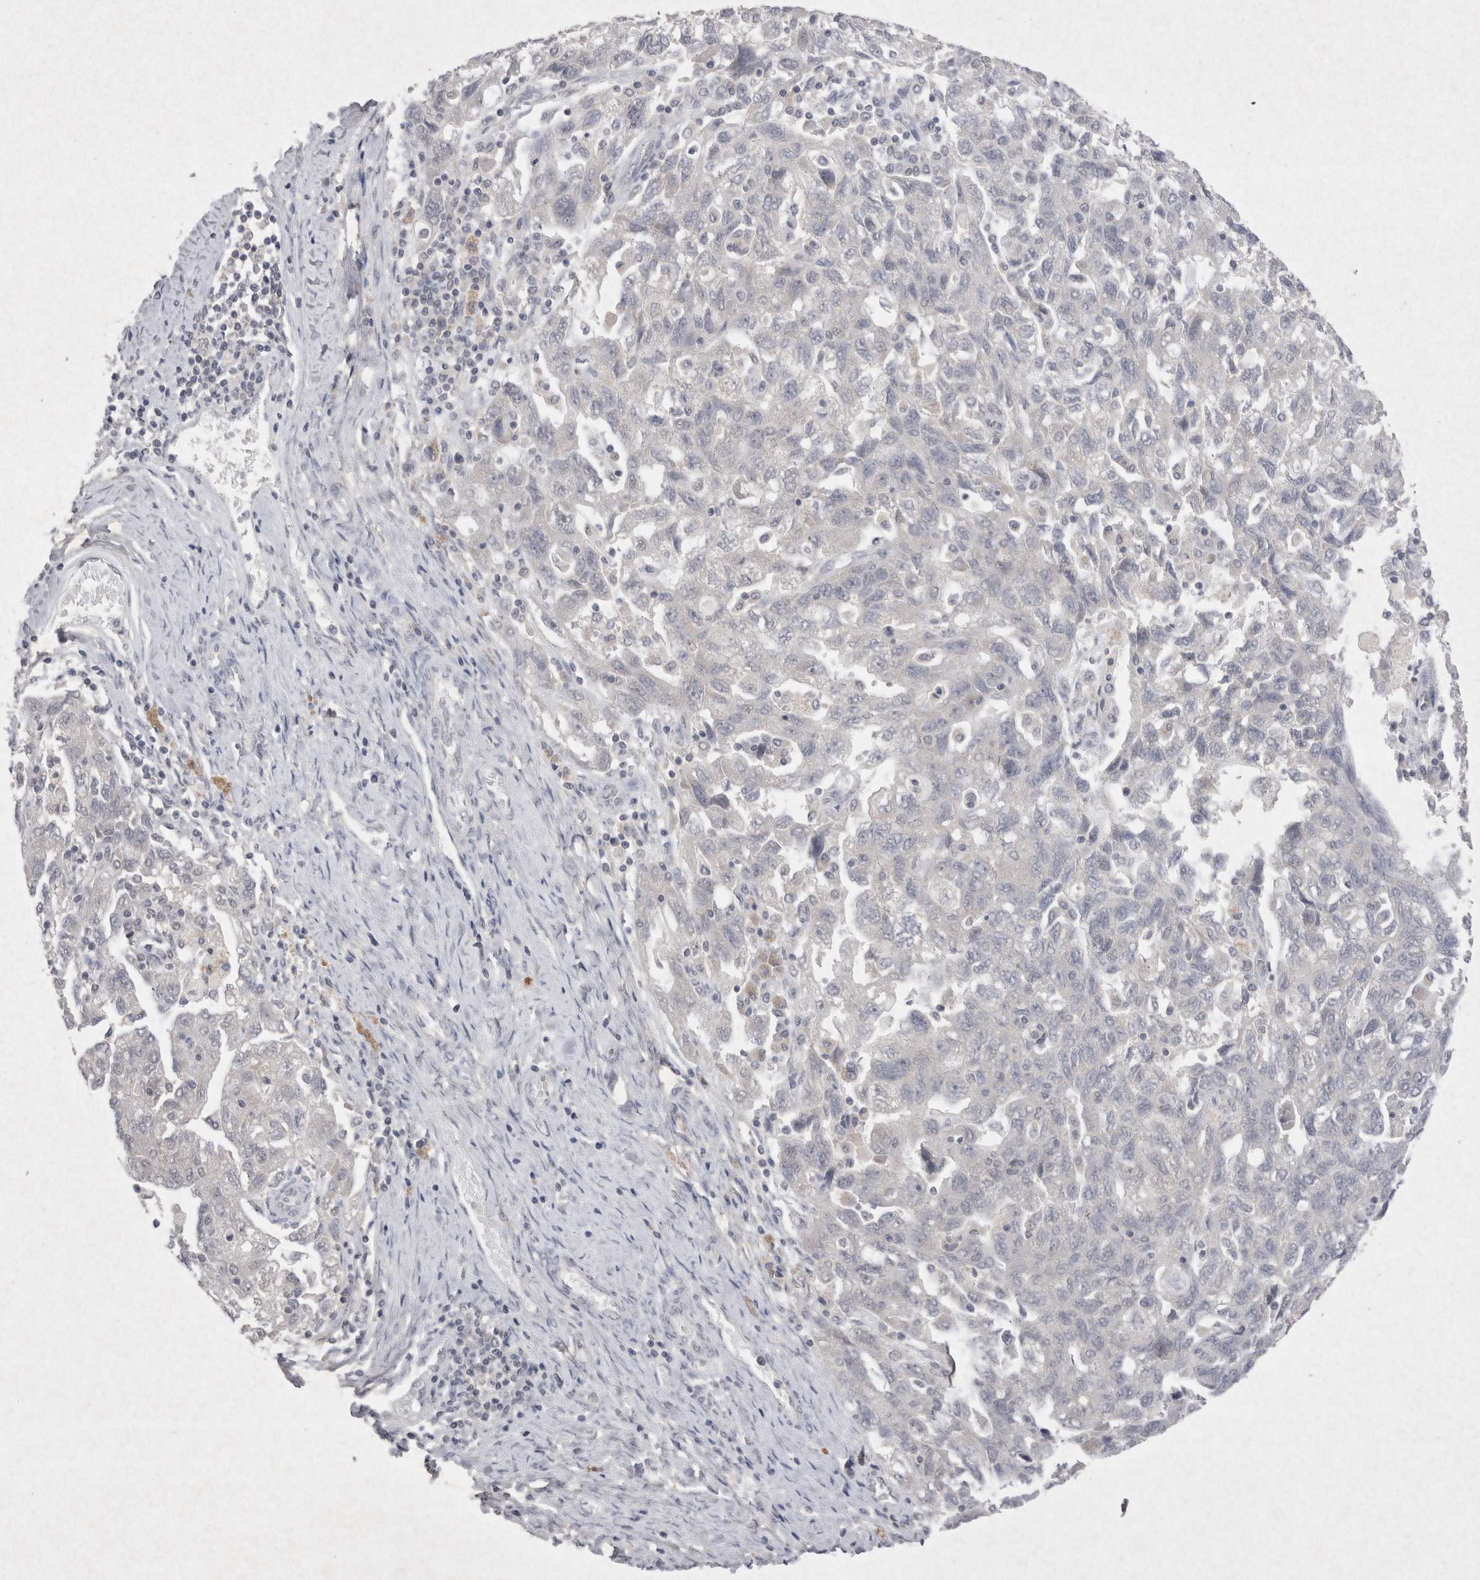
{"staining": {"intensity": "negative", "quantity": "none", "location": "none"}, "tissue": "ovarian cancer", "cell_type": "Tumor cells", "image_type": "cancer", "snomed": [{"axis": "morphology", "description": "Carcinoma, NOS"}, {"axis": "morphology", "description": "Cystadenocarcinoma, serous, NOS"}, {"axis": "topography", "description": "Ovary"}], "caption": "Protein analysis of serous cystadenocarcinoma (ovarian) displays no significant expression in tumor cells.", "gene": "LYVE1", "patient": {"sex": "female", "age": 69}}